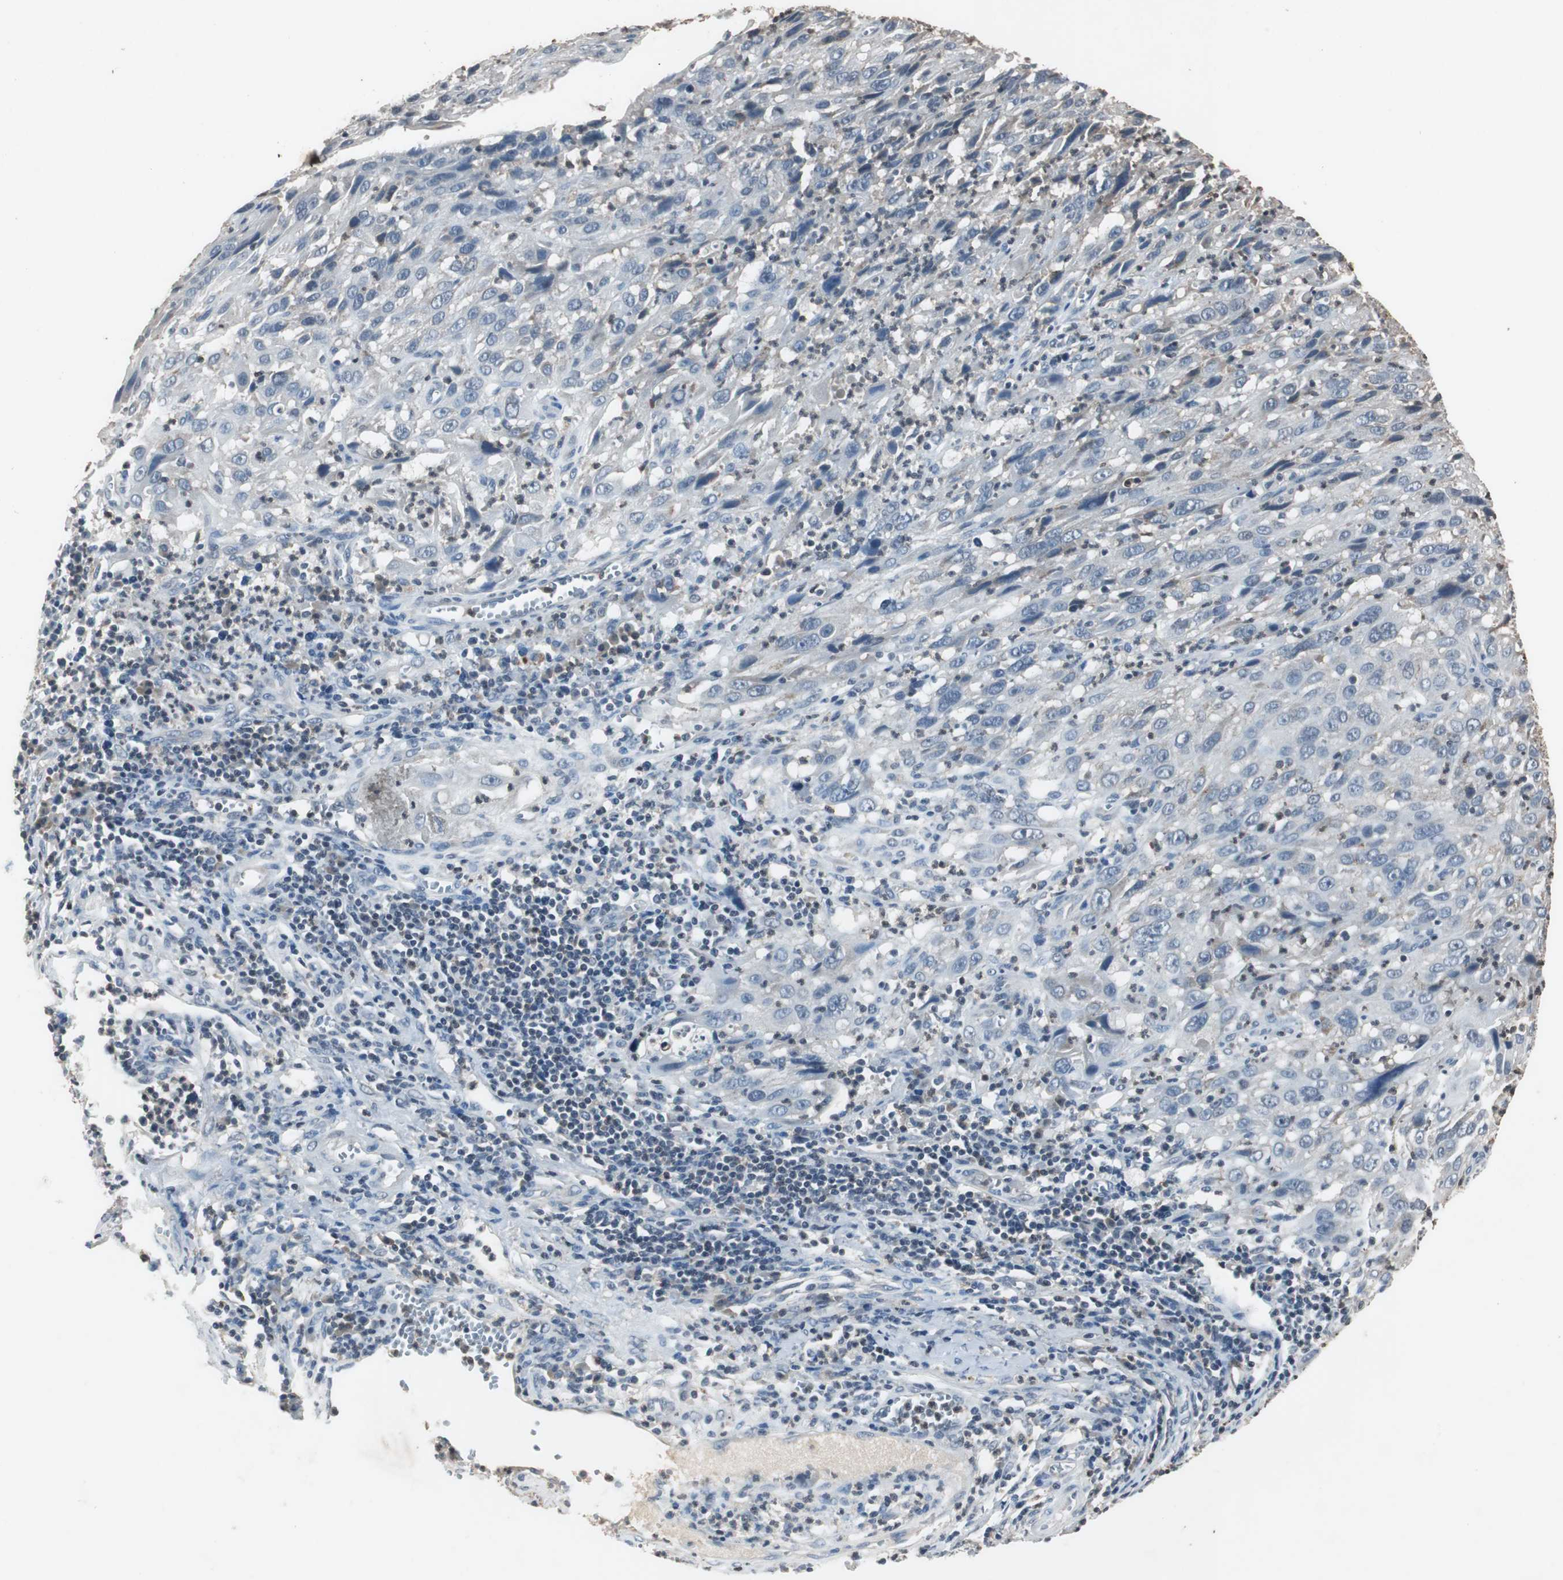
{"staining": {"intensity": "weak", "quantity": "25%-75%", "location": "cytoplasmic/membranous"}, "tissue": "cervical cancer", "cell_type": "Tumor cells", "image_type": "cancer", "snomed": [{"axis": "morphology", "description": "Squamous cell carcinoma, NOS"}, {"axis": "topography", "description": "Cervix"}], "caption": "Protein expression analysis of cervical squamous cell carcinoma demonstrates weak cytoplasmic/membranous positivity in approximately 25%-75% of tumor cells.", "gene": "ADNP2", "patient": {"sex": "female", "age": 32}}